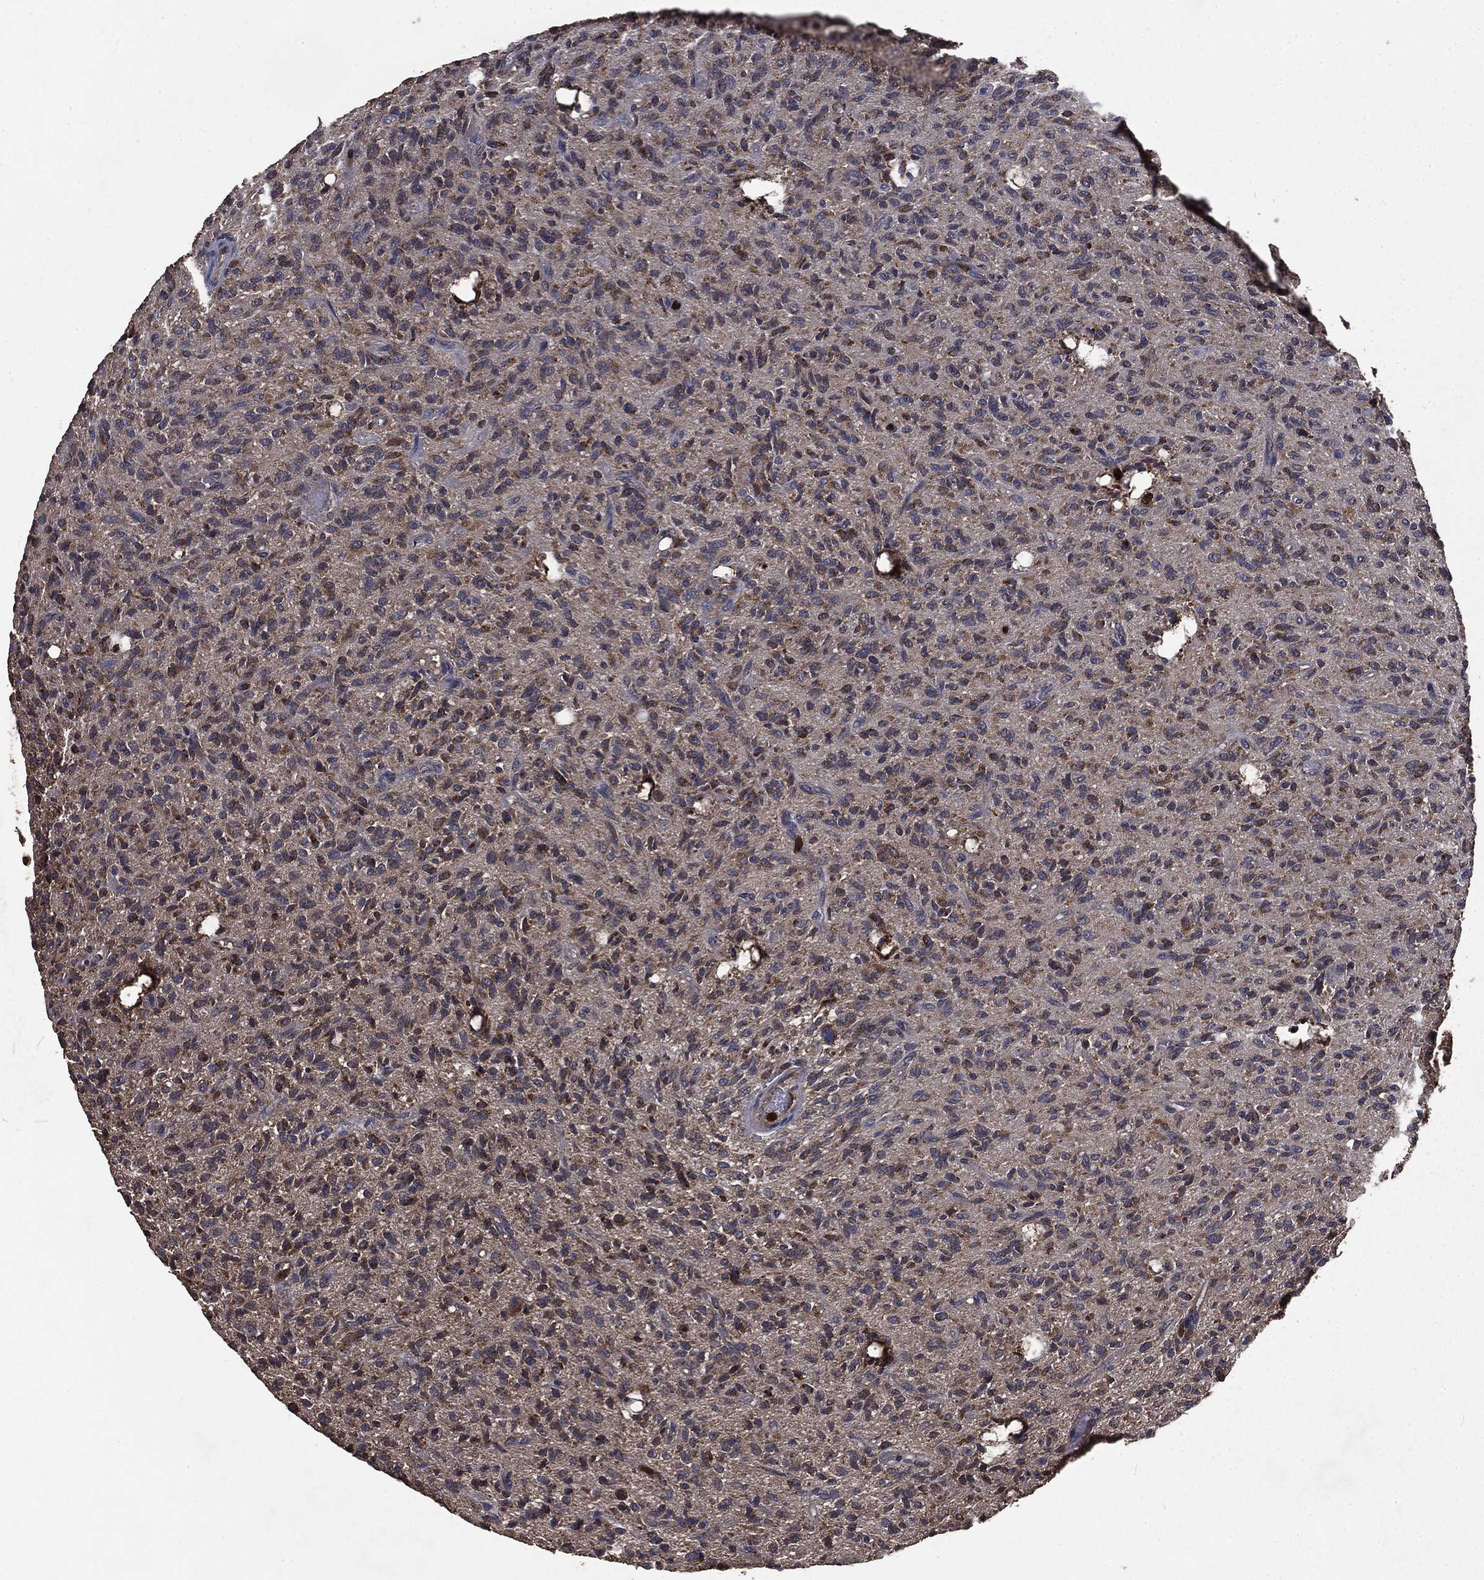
{"staining": {"intensity": "moderate", "quantity": "25%-75%", "location": "cytoplasmic/membranous"}, "tissue": "glioma", "cell_type": "Tumor cells", "image_type": "cancer", "snomed": [{"axis": "morphology", "description": "Glioma, malignant, High grade"}, {"axis": "topography", "description": "Brain"}], "caption": "Immunohistochemistry (IHC) (DAB (3,3'-diaminobenzidine)) staining of glioma reveals moderate cytoplasmic/membranous protein positivity in approximately 25%-75% of tumor cells. (DAB IHC, brown staining for protein, blue staining for nuclei).", "gene": "MAPK6", "patient": {"sex": "male", "age": 64}}